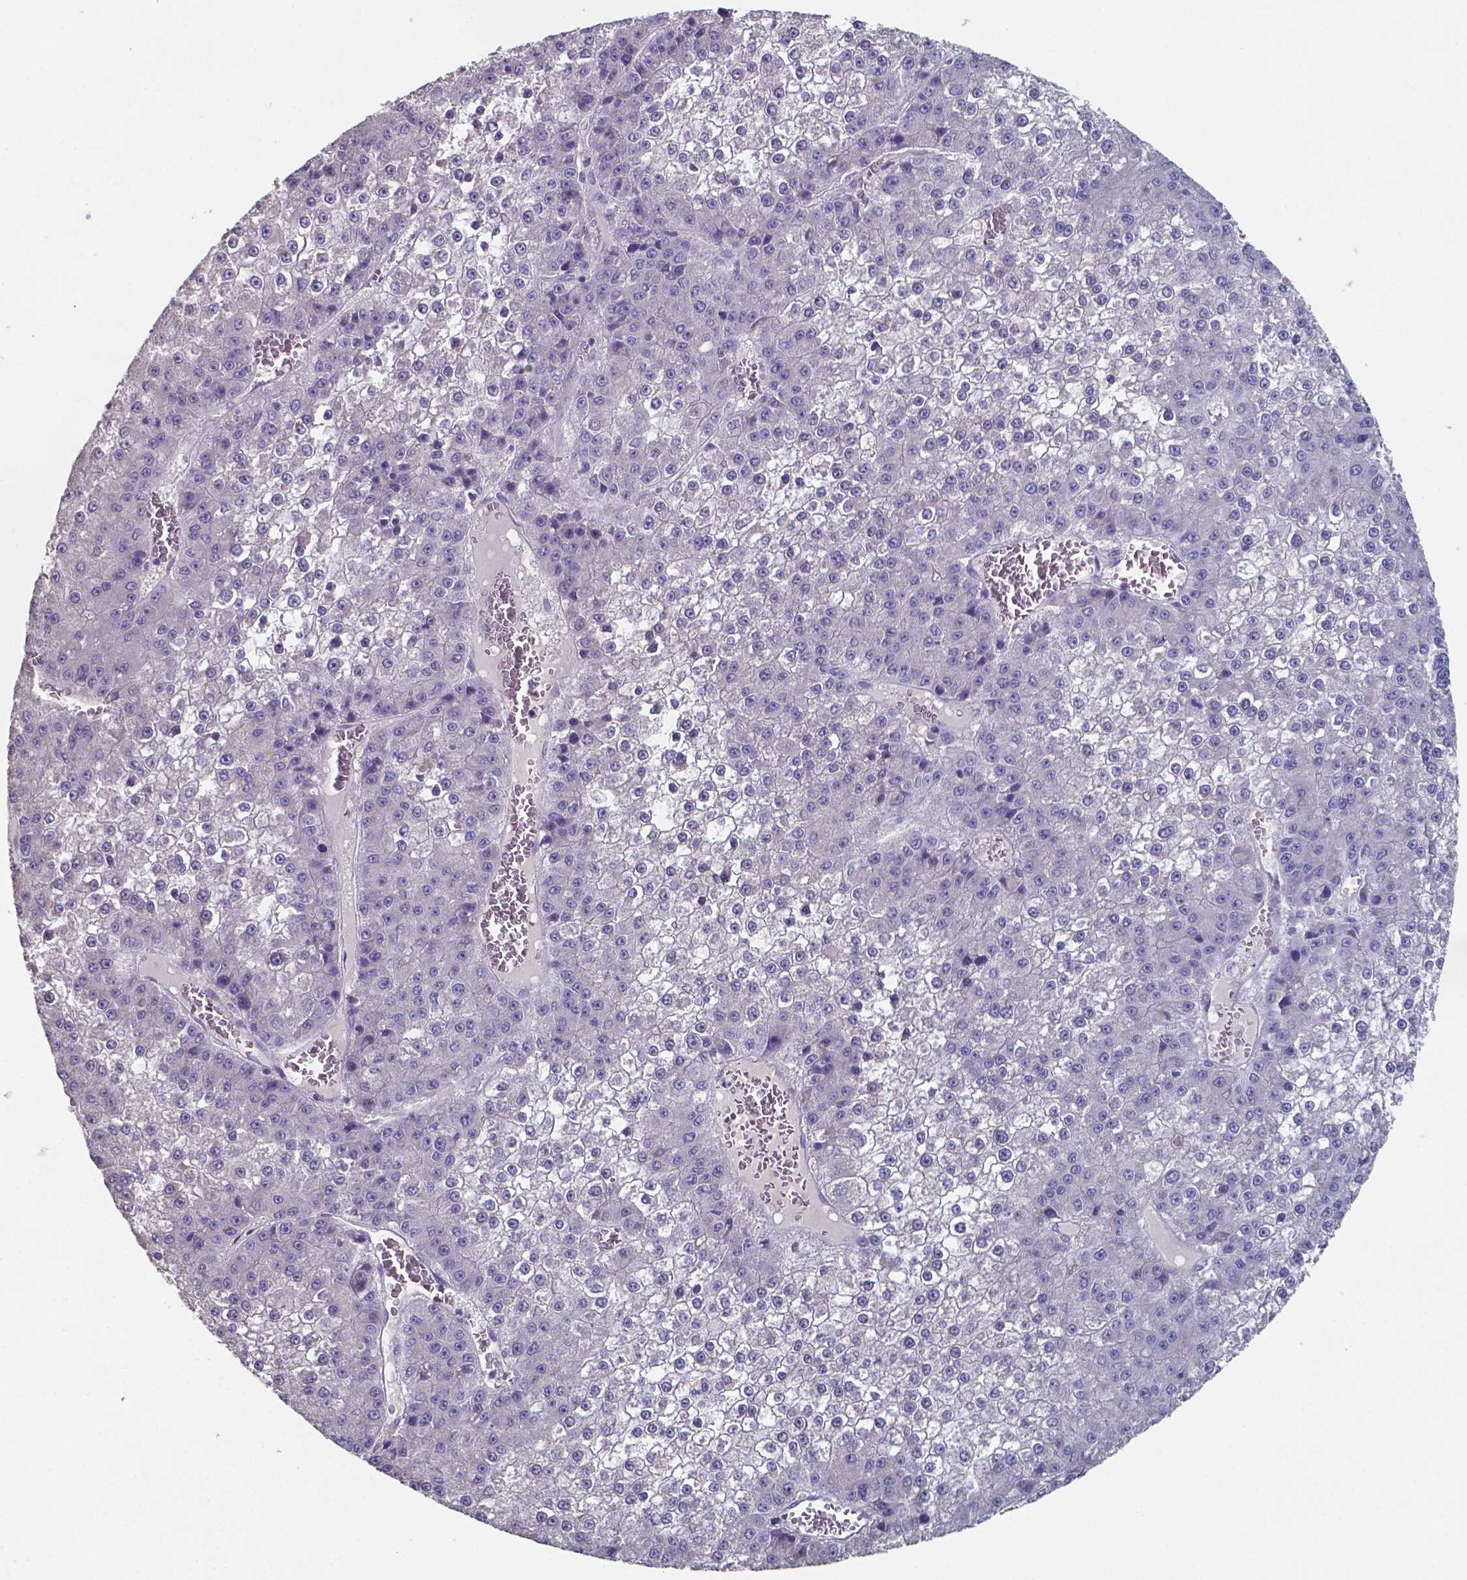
{"staining": {"intensity": "negative", "quantity": "none", "location": "none"}, "tissue": "liver cancer", "cell_type": "Tumor cells", "image_type": "cancer", "snomed": [{"axis": "morphology", "description": "Carcinoma, Hepatocellular, NOS"}, {"axis": "topography", "description": "Liver"}], "caption": "Tumor cells show no significant protein expression in liver hepatocellular carcinoma.", "gene": "FOXJ1", "patient": {"sex": "female", "age": 73}}